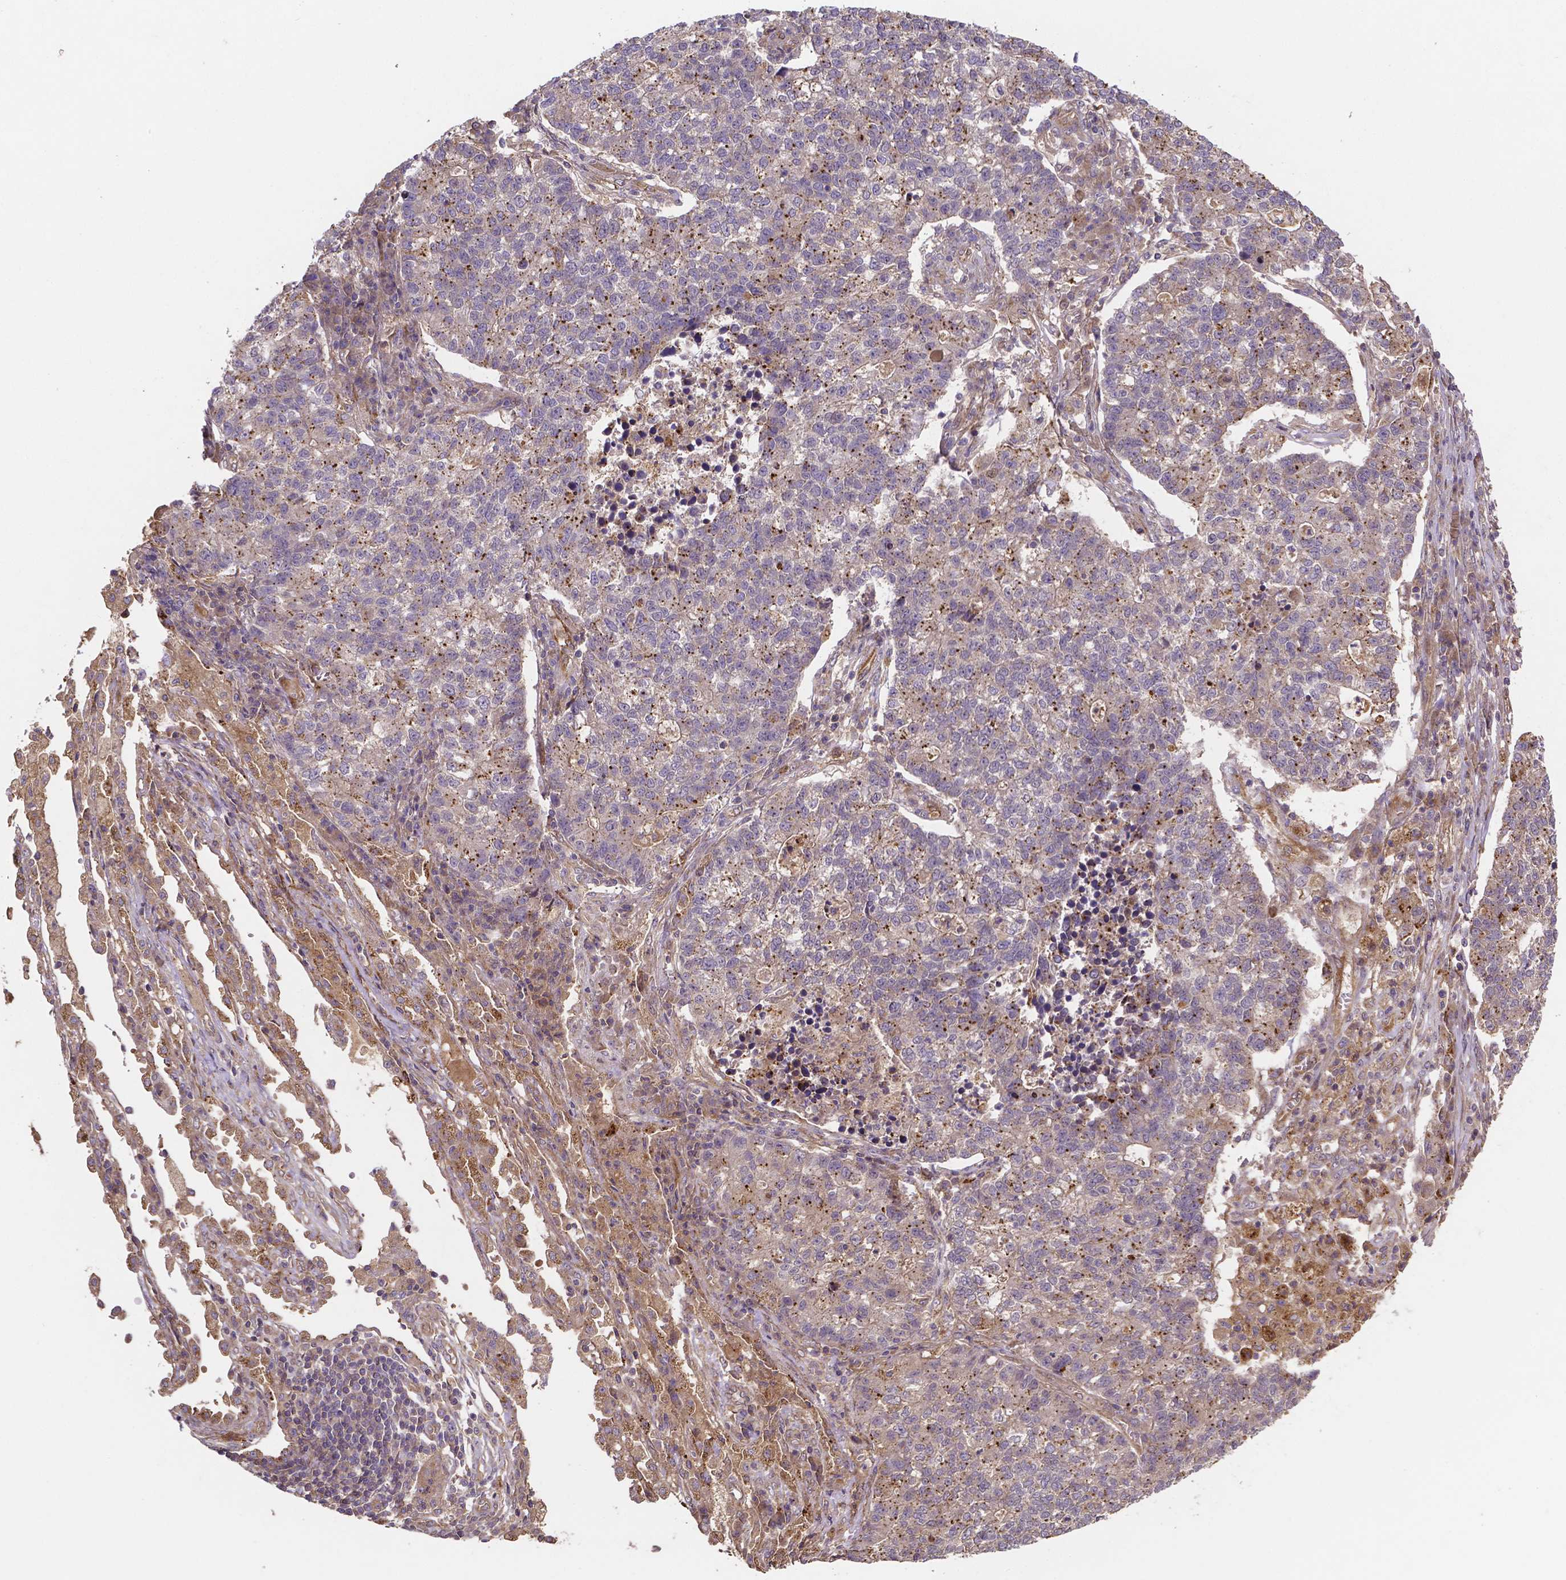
{"staining": {"intensity": "moderate", "quantity": "25%-75%", "location": "cytoplasmic/membranous"}, "tissue": "lung cancer", "cell_type": "Tumor cells", "image_type": "cancer", "snomed": [{"axis": "morphology", "description": "Adenocarcinoma, NOS"}, {"axis": "topography", "description": "Lung"}], "caption": "Protein expression analysis of human lung cancer (adenocarcinoma) reveals moderate cytoplasmic/membranous staining in about 25%-75% of tumor cells.", "gene": "RNF123", "patient": {"sex": "male", "age": 57}}